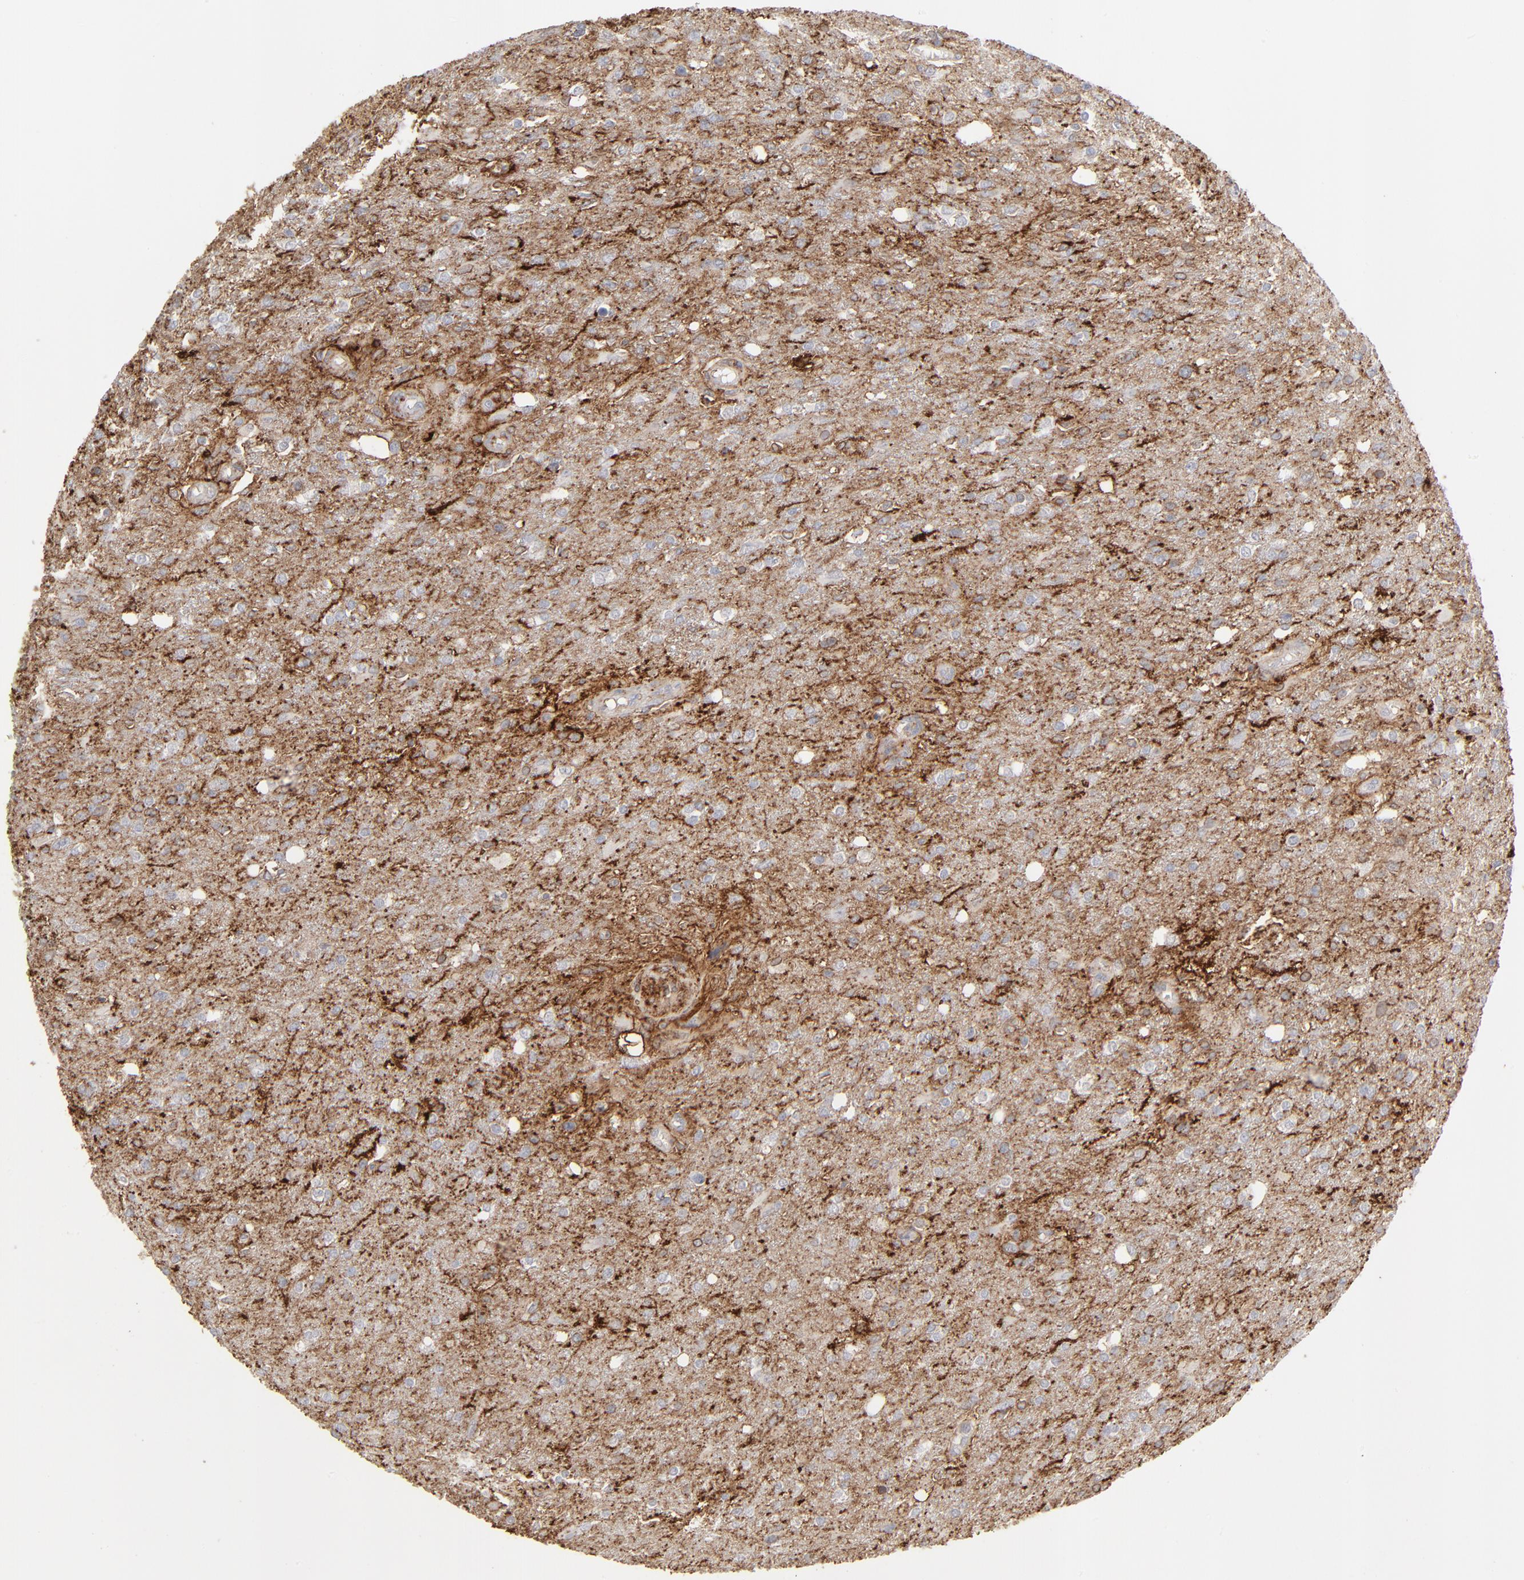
{"staining": {"intensity": "moderate", "quantity": ">75%", "location": "cytoplasmic/membranous"}, "tissue": "glioma", "cell_type": "Tumor cells", "image_type": "cancer", "snomed": [{"axis": "morphology", "description": "Glioma, malignant, High grade"}, {"axis": "topography", "description": "Cerebral cortex"}], "caption": "Protein staining of glioma tissue shows moderate cytoplasmic/membranous staining in about >75% of tumor cells.", "gene": "ANXA5", "patient": {"sex": "male", "age": 76}}